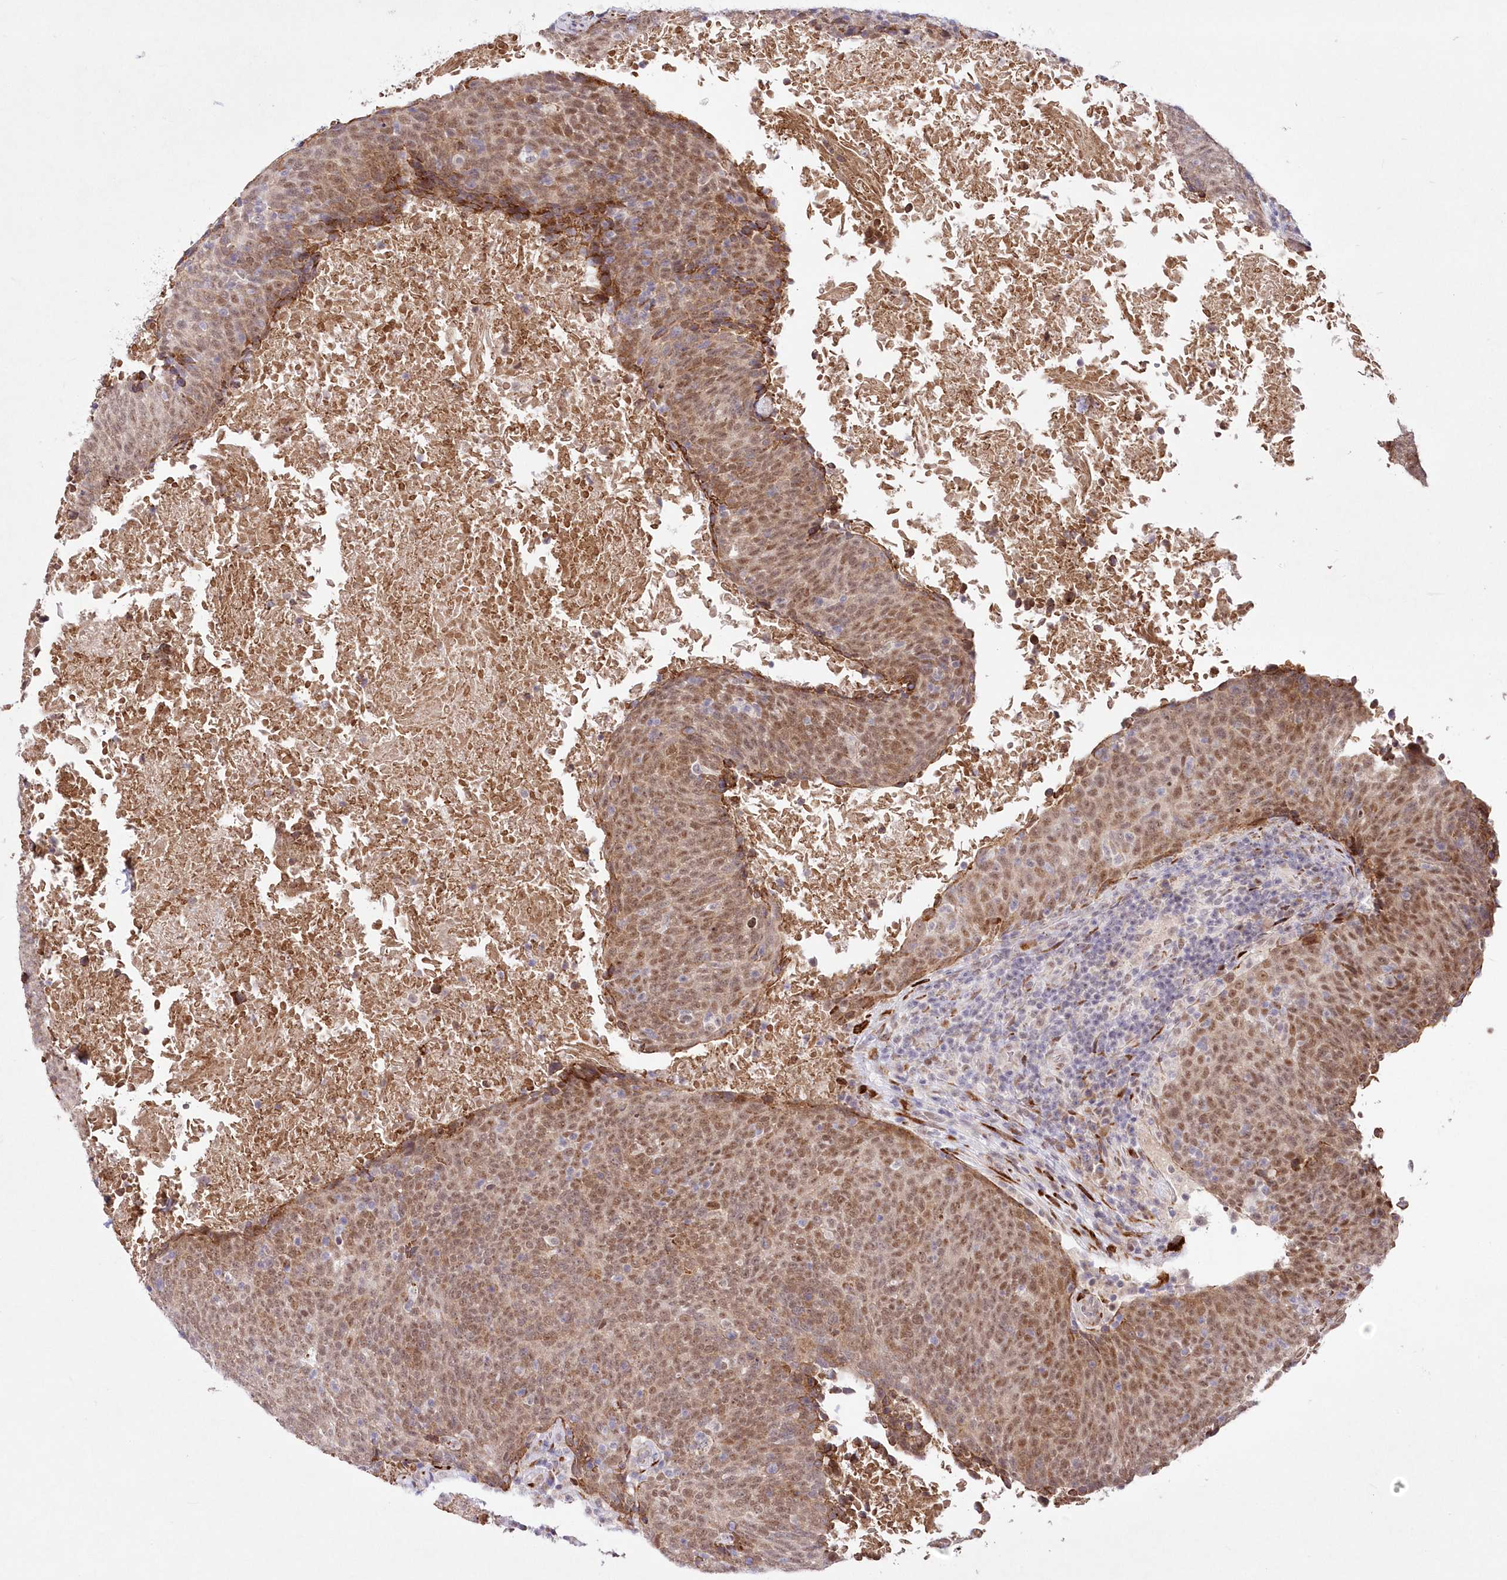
{"staining": {"intensity": "moderate", "quantity": ">75%", "location": "nuclear"}, "tissue": "head and neck cancer", "cell_type": "Tumor cells", "image_type": "cancer", "snomed": [{"axis": "morphology", "description": "Squamous cell carcinoma, NOS"}, {"axis": "morphology", "description": "Squamous cell carcinoma, metastatic, NOS"}, {"axis": "topography", "description": "Lymph node"}, {"axis": "topography", "description": "Head-Neck"}], "caption": "The photomicrograph exhibits staining of head and neck cancer (squamous cell carcinoma), revealing moderate nuclear protein expression (brown color) within tumor cells. The protein is stained brown, and the nuclei are stained in blue (DAB IHC with brightfield microscopy, high magnification).", "gene": "LDB1", "patient": {"sex": "male", "age": 62}}